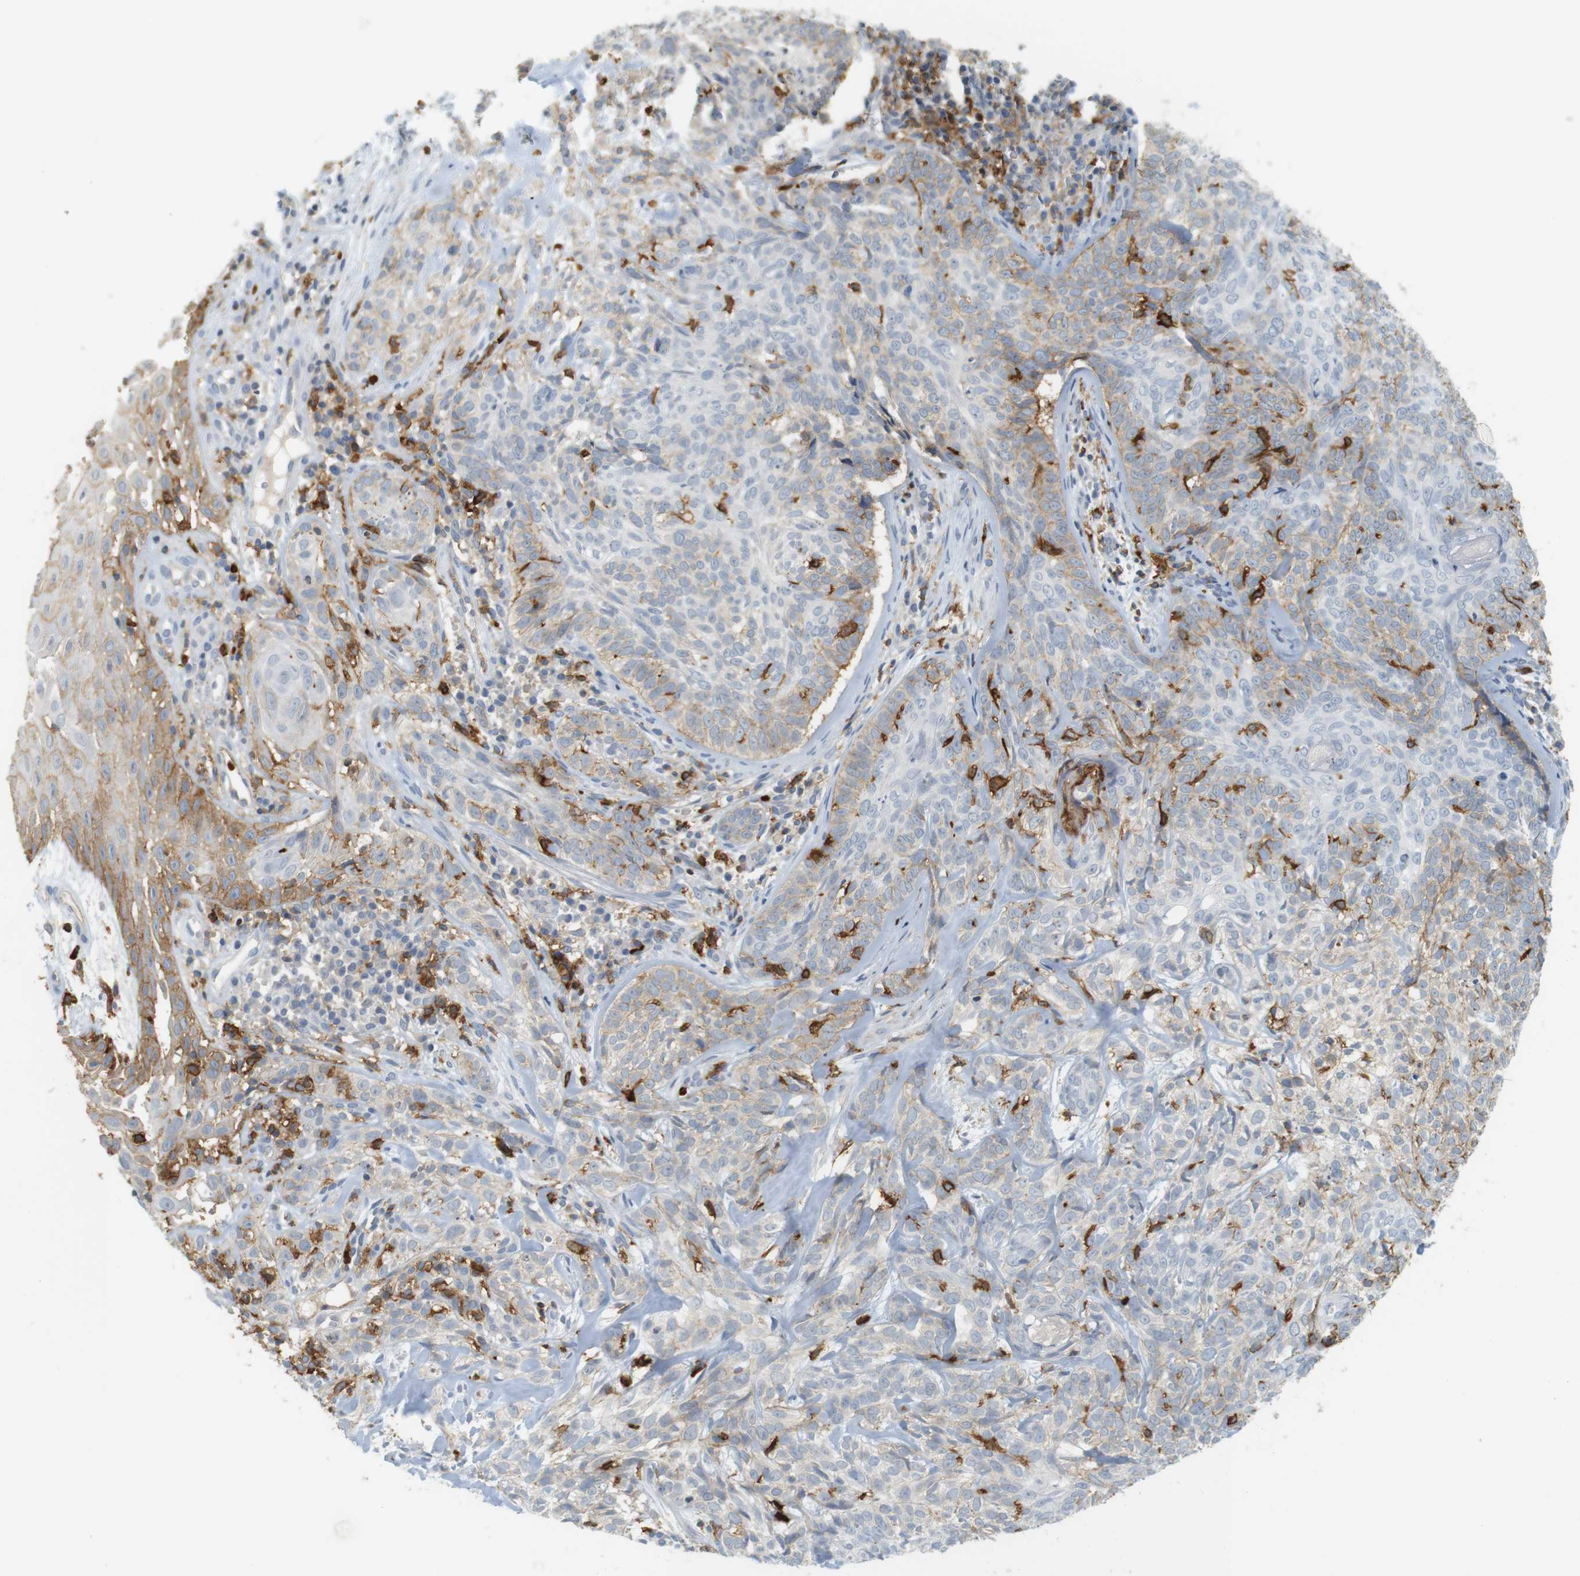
{"staining": {"intensity": "weak", "quantity": "25%-75%", "location": "cytoplasmic/membranous"}, "tissue": "skin cancer", "cell_type": "Tumor cells", "image_type": "cancer", "snomed": [{"axis": "morphology", "description": "Basal cell carcinoma"}, {"axis": "topography", "description": "Skin"}], "caption": "Skin cancer (basal cell carcinoma) was stained to show a protein in brown. There is low levels of weak cytoplasmic/membranous staining in approximately 25%-75% of tumor cells.", "gene": "SIRPA", "patient": {"sex": "male", "age": 72}}